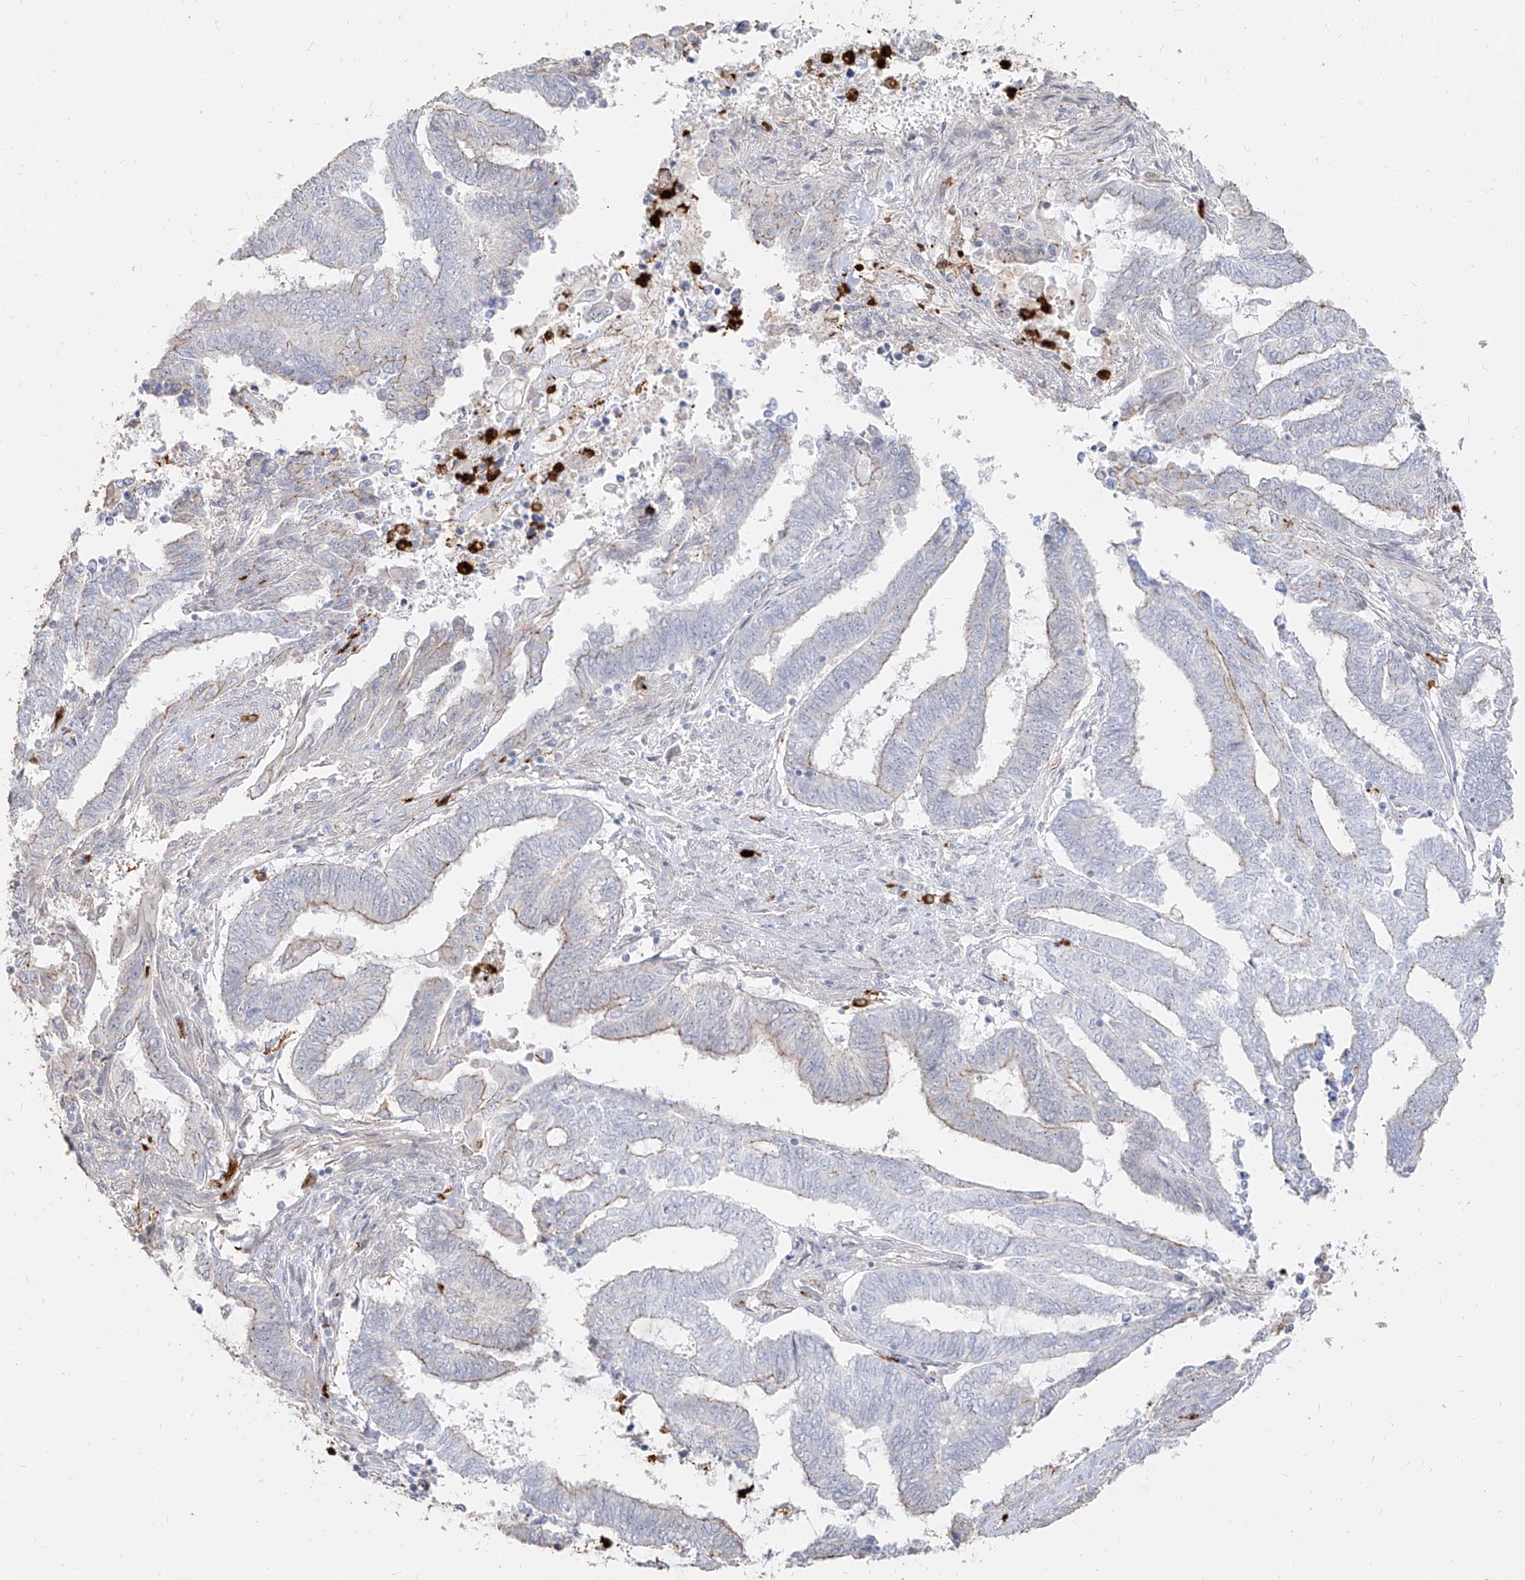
{"staining": {"intensity": "weak", "quantity": "<25%", "location": "cytoplasmic/membranous"}, "tissue": "endometrial cancer", "cell_type": "Tumor cells", "image_type": "cancer", "snomed": [{"axis": "morphology", "description": "Adenocarcinoma, NOS"}, {"axis": "topography", "description": "Uterus"}, {"axis": "topography", "description": "Endometrium"}], "caption": "High power microscopy micrograph of an immunohistochemistry (IHC) photomicrograph of endometrial adenocarcinoma, revealing no significant positivity in tumor cells. Nuclei are stained in blue.", "gene": "ZNF227", "patient": {"sex": "female", "age": 70}}